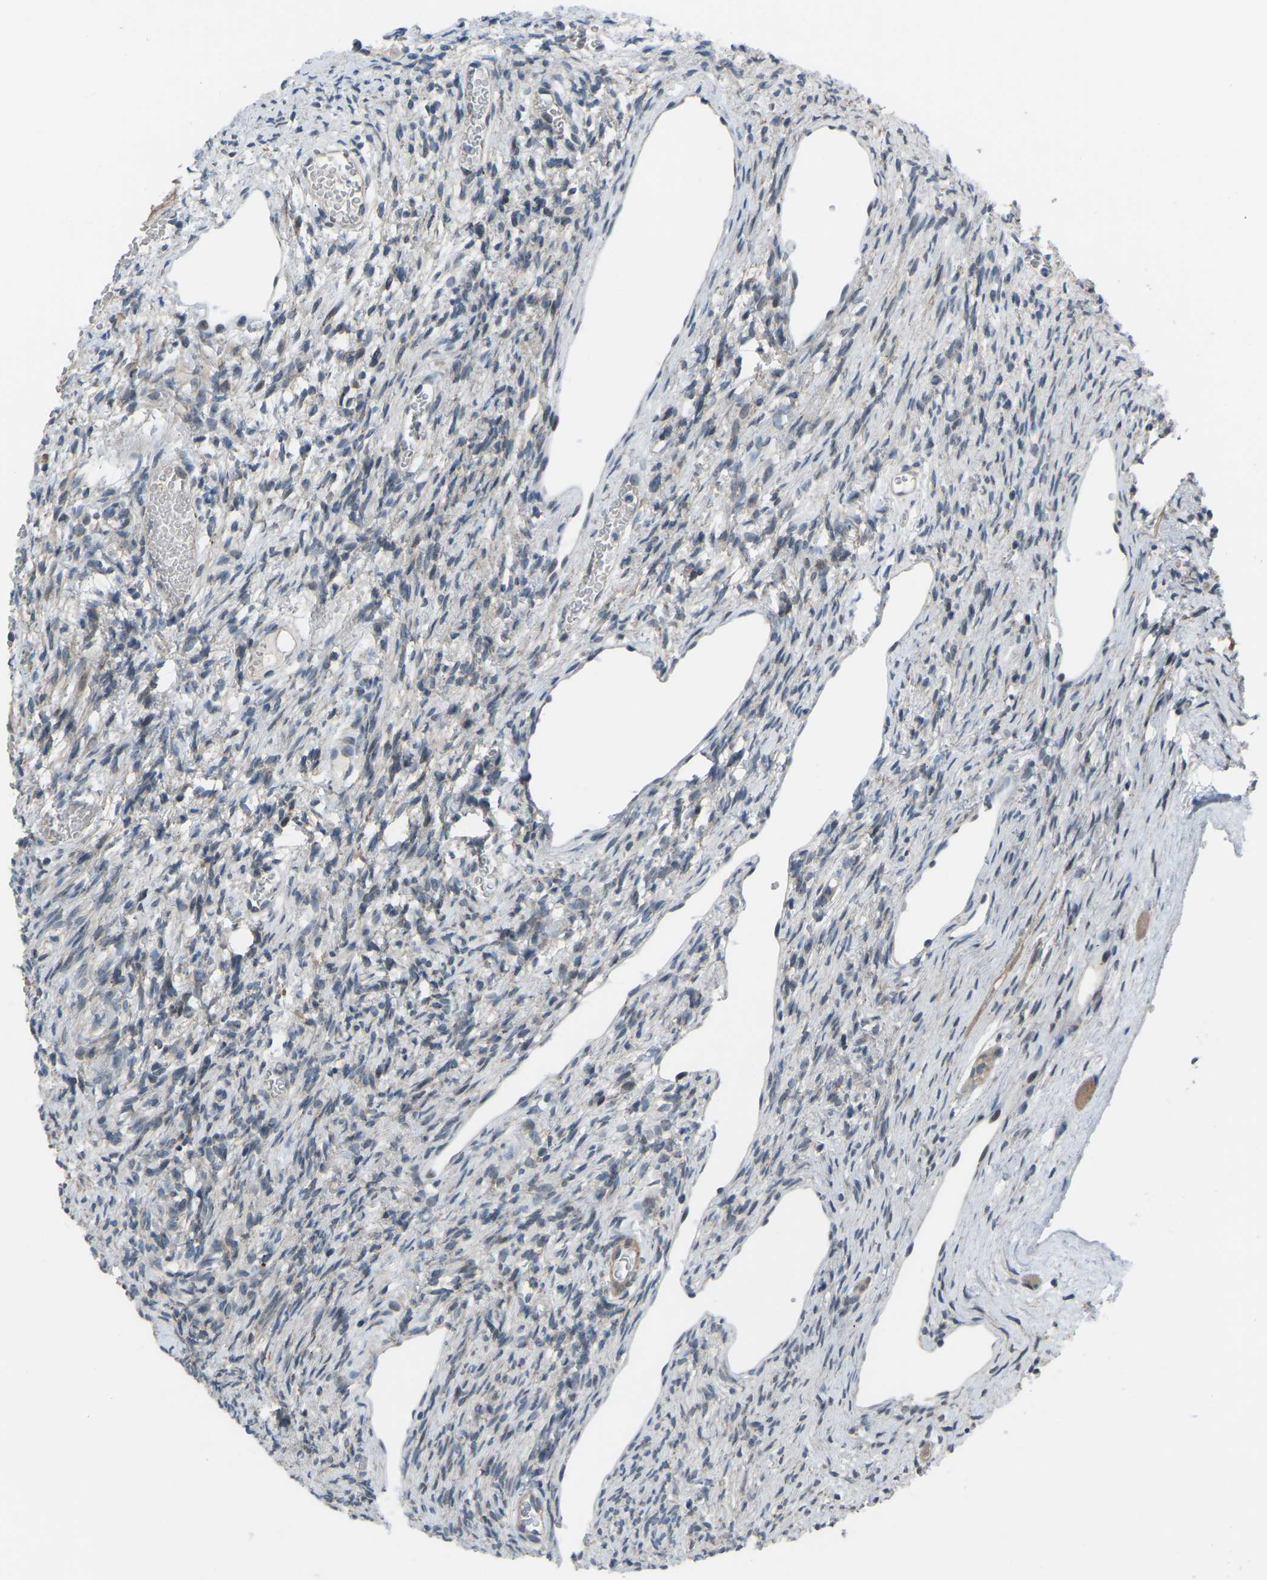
{"staining": {"intensity": "moderate", "quantity": ">75%", "location": "cytoplasmic/membranous"}, "tissue": "ovary", "cell_type": "Follicle cells", "image_type": "normal", "snomed": [{"axis": "morphology", "description": "Normal tissue, NOS"}, {"axis": "topography", "description": "Ovary"}], "caption": "A brown stain shows moderate cytoplasmic/membranous staining of a protein in follicle cells of normal human ovary. Nuclei are stained in blue.", "gene": "CDK2AP1", "patient": {"sex": "female", "age": 33}}